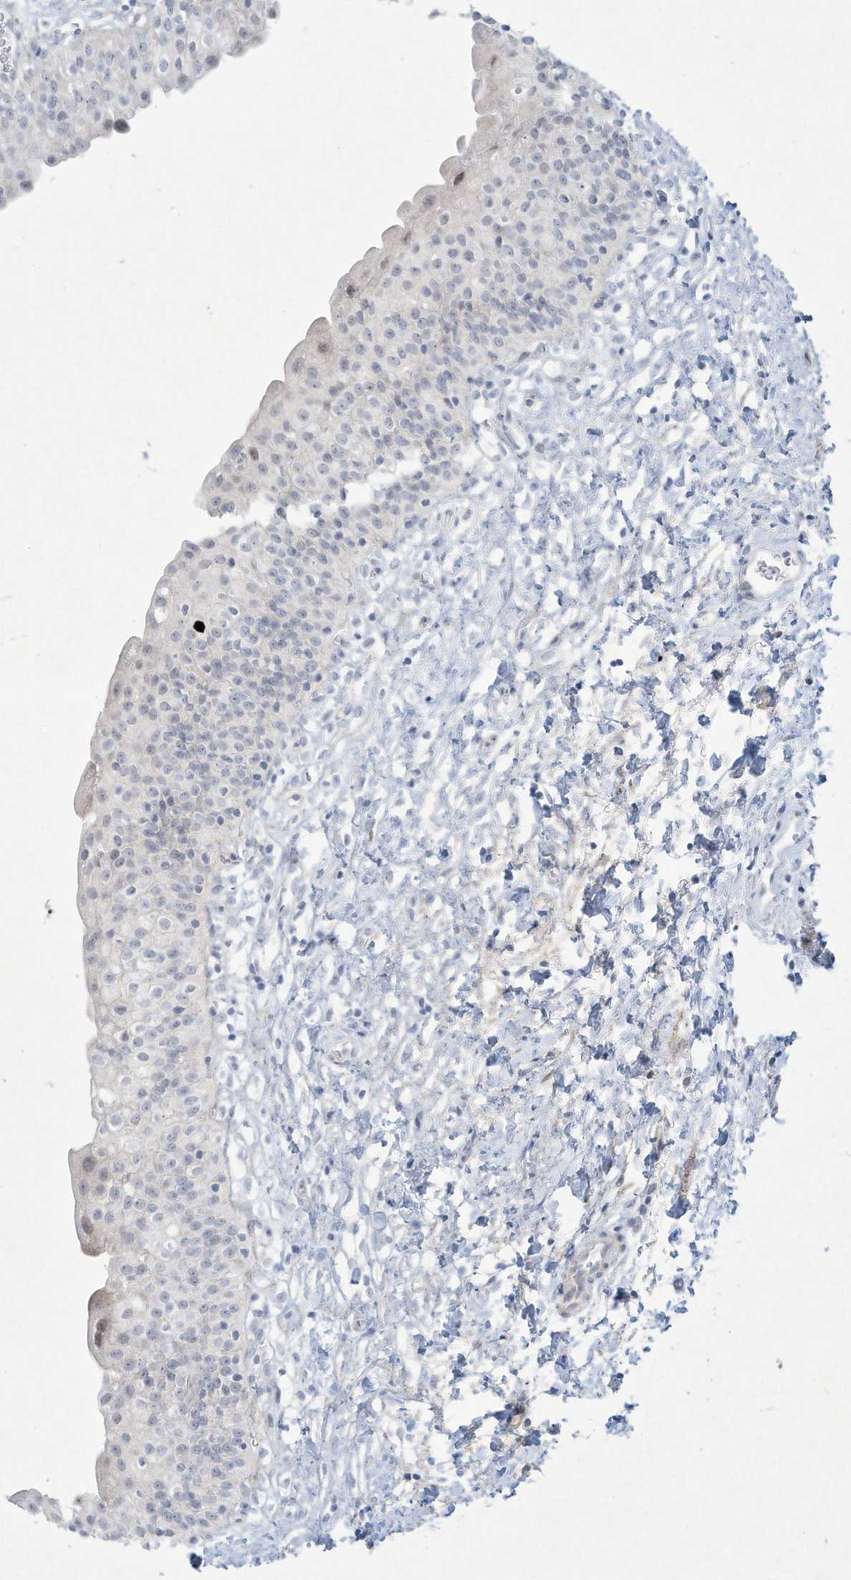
{"staining": {"intensity": "weak", "quantity": "<25%", "location": "nuclear"}, "tissue": "urinary bladder", "cell_type": "Urothelial cells", "image_type": "normal", "snomed": [{"axis": "morphology", "description": "Normal tissue, NOS"}, {"axis": "topography", "description": "Urinary bladder"}], "caption": "Immunohistochemistry of benign human urinary bladder exhibits no staining in urothelial cells.", "gene": "PAX6", "patient": {"sex": "male", "age": 51}}